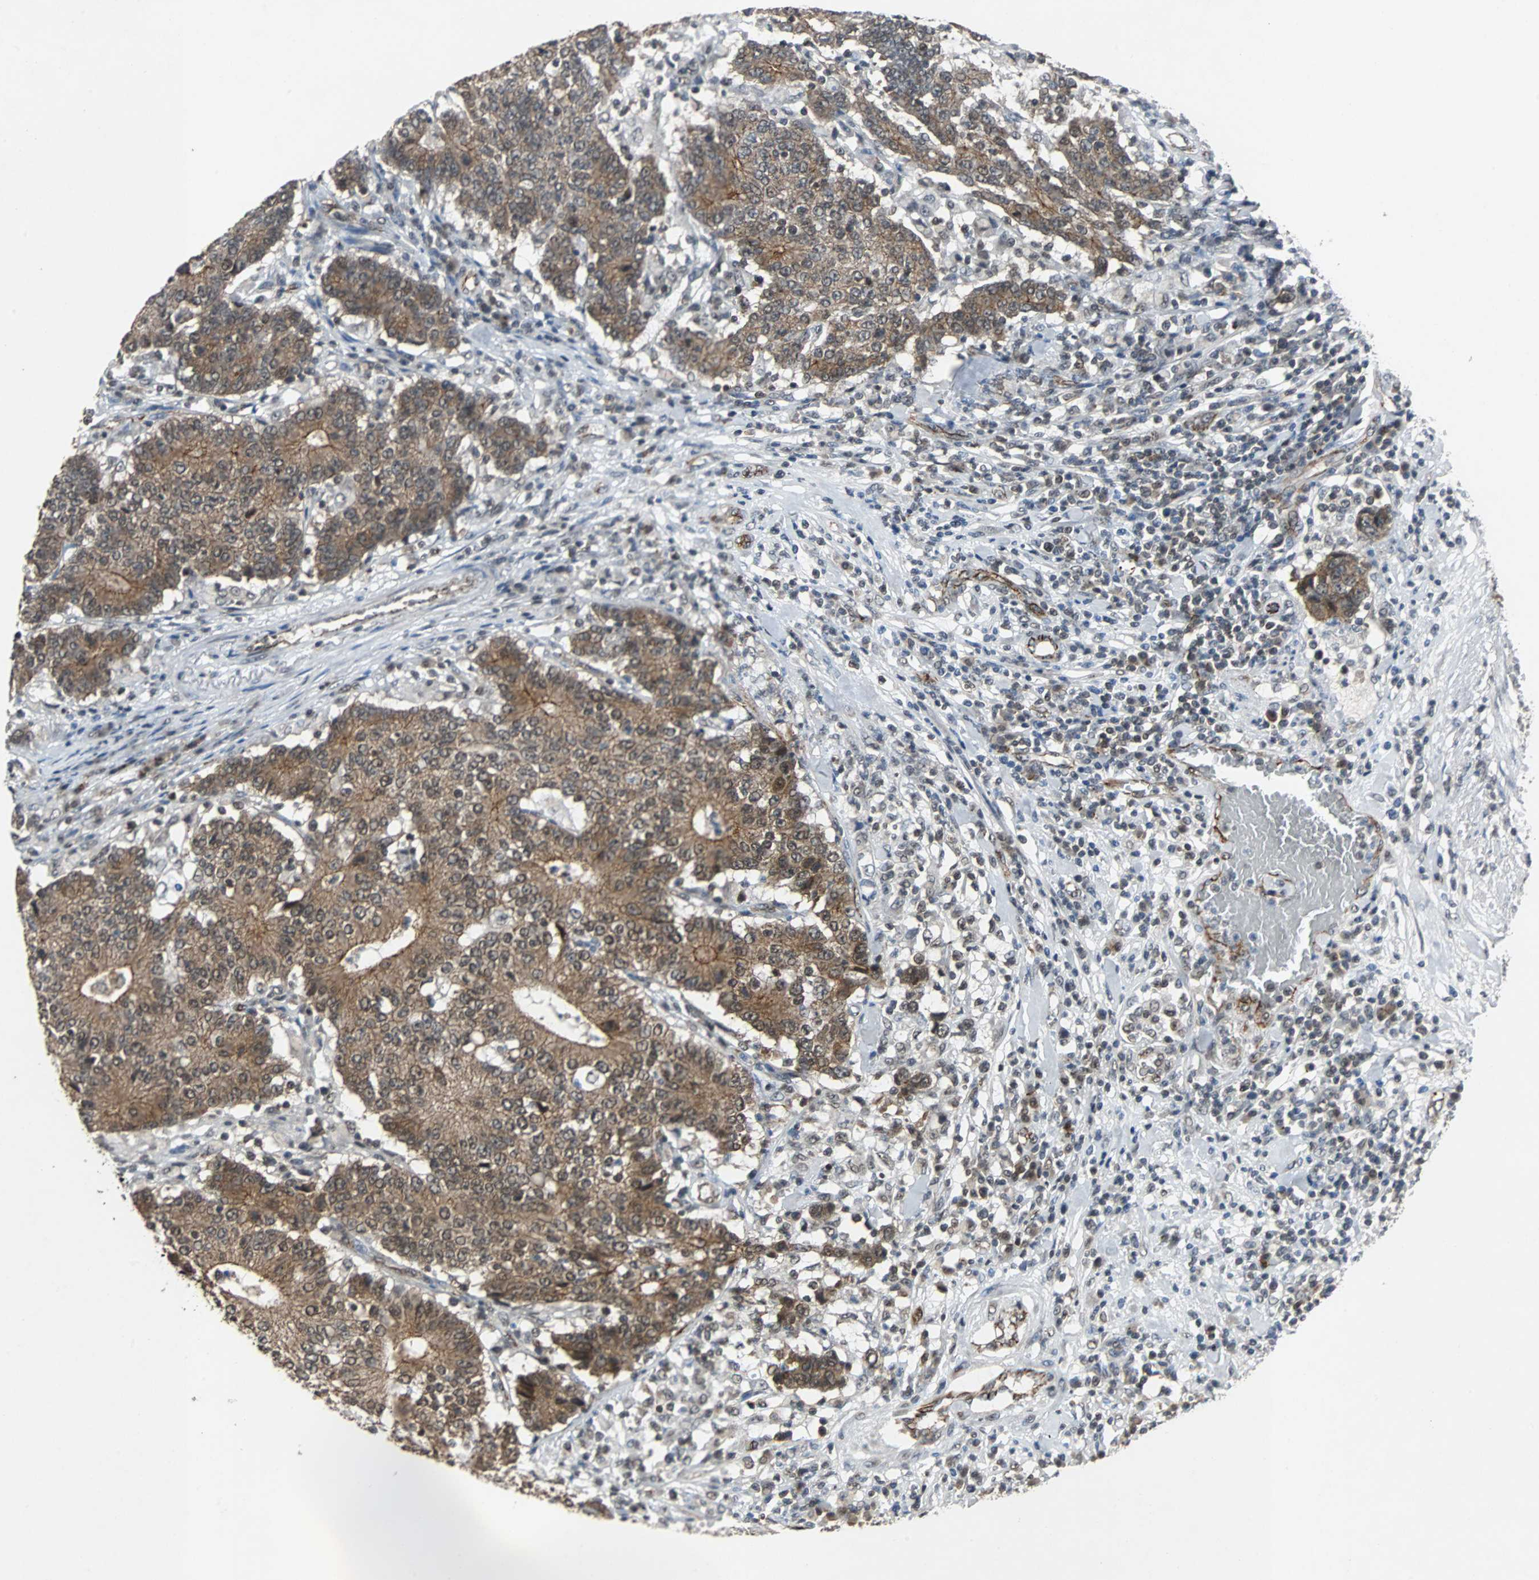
{"staining": {"intensity": "strong", "quantity": ">75%", "location": "cytoplasmic/membranous"}, "tissue": "colorectal cancer", "cell_type": "Tumor cells", "image_type": "cancer", "snomed": [{"axis": "morphology", "description": "Normal tissue, NOS"}, {"axis": "morphology", "description": "Adenocarcinoma, NOS"}, {"axis": "topography", "description": "Colon"}], "caption": "Immunohistochemistry (IHC) (DAB (3,3'-diaminobenzidine)) staining of human colorectal cancer (adenocarcinoma) displays strong cytoplasmic/membranous protein positivity in about >75% of tumor cells.", "gene": "LSR", "patient": {"sex": "female", "age": 75}}